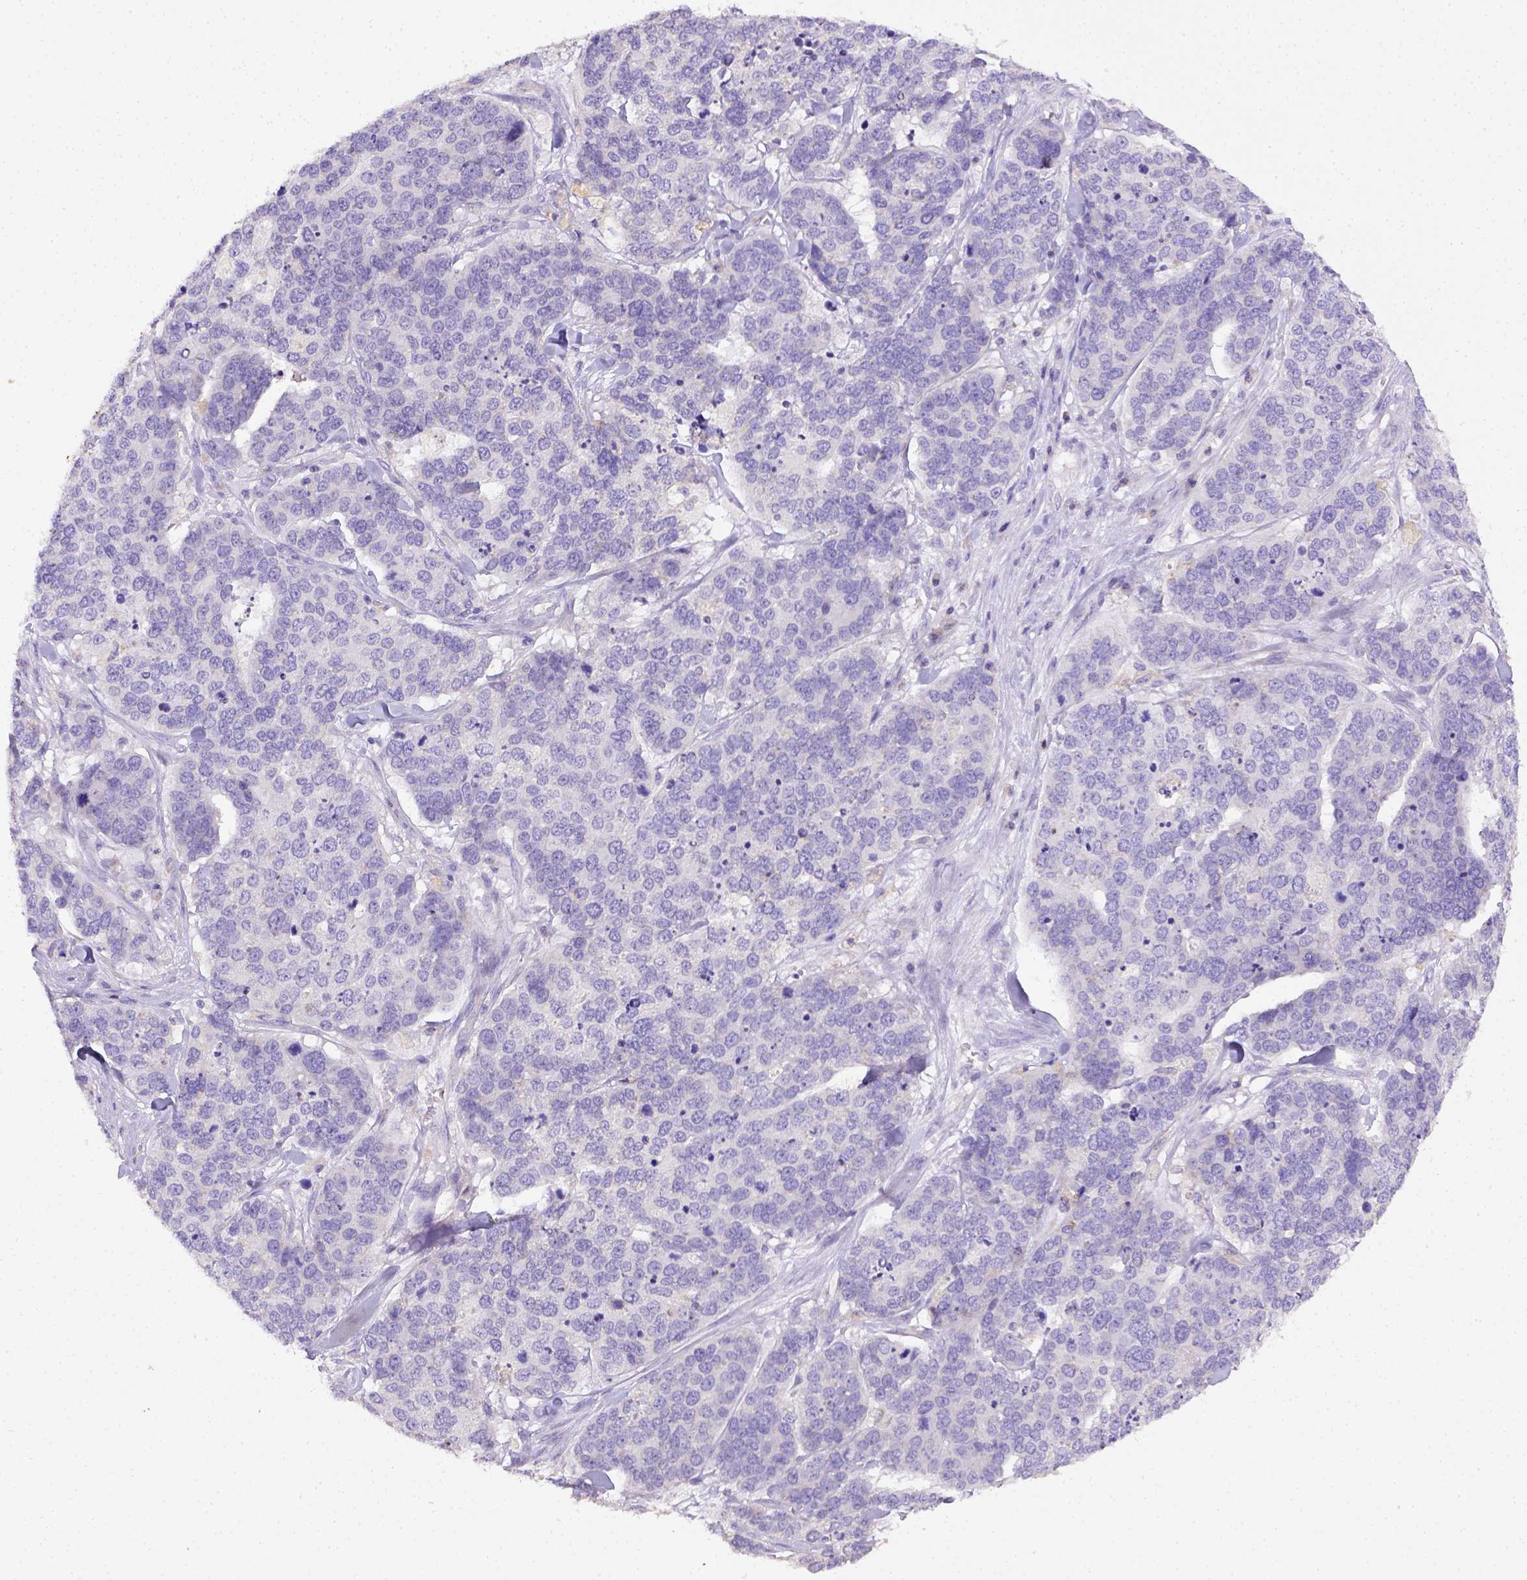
{"staining": {"intensity": "negative", "quantity": "none", "location": "none"}, "tissue": "ovarian cancer", "cell_type": "Tumor cells", "image_type": "cancer", "snomed": [{"axis": "morphology", "description": "Carcinoma, endometroid"}, {"axis": "topography", "description": "Ovary"}], "caption": "Immunohistochemistry (IHC) of human ovarian endometroid carcinoma exhibits no staining in tumor cells. (IHC, brightfield microscopy, high magnification).", "gene": "CD40", "patient": {"sex": "female", "age": 65}}